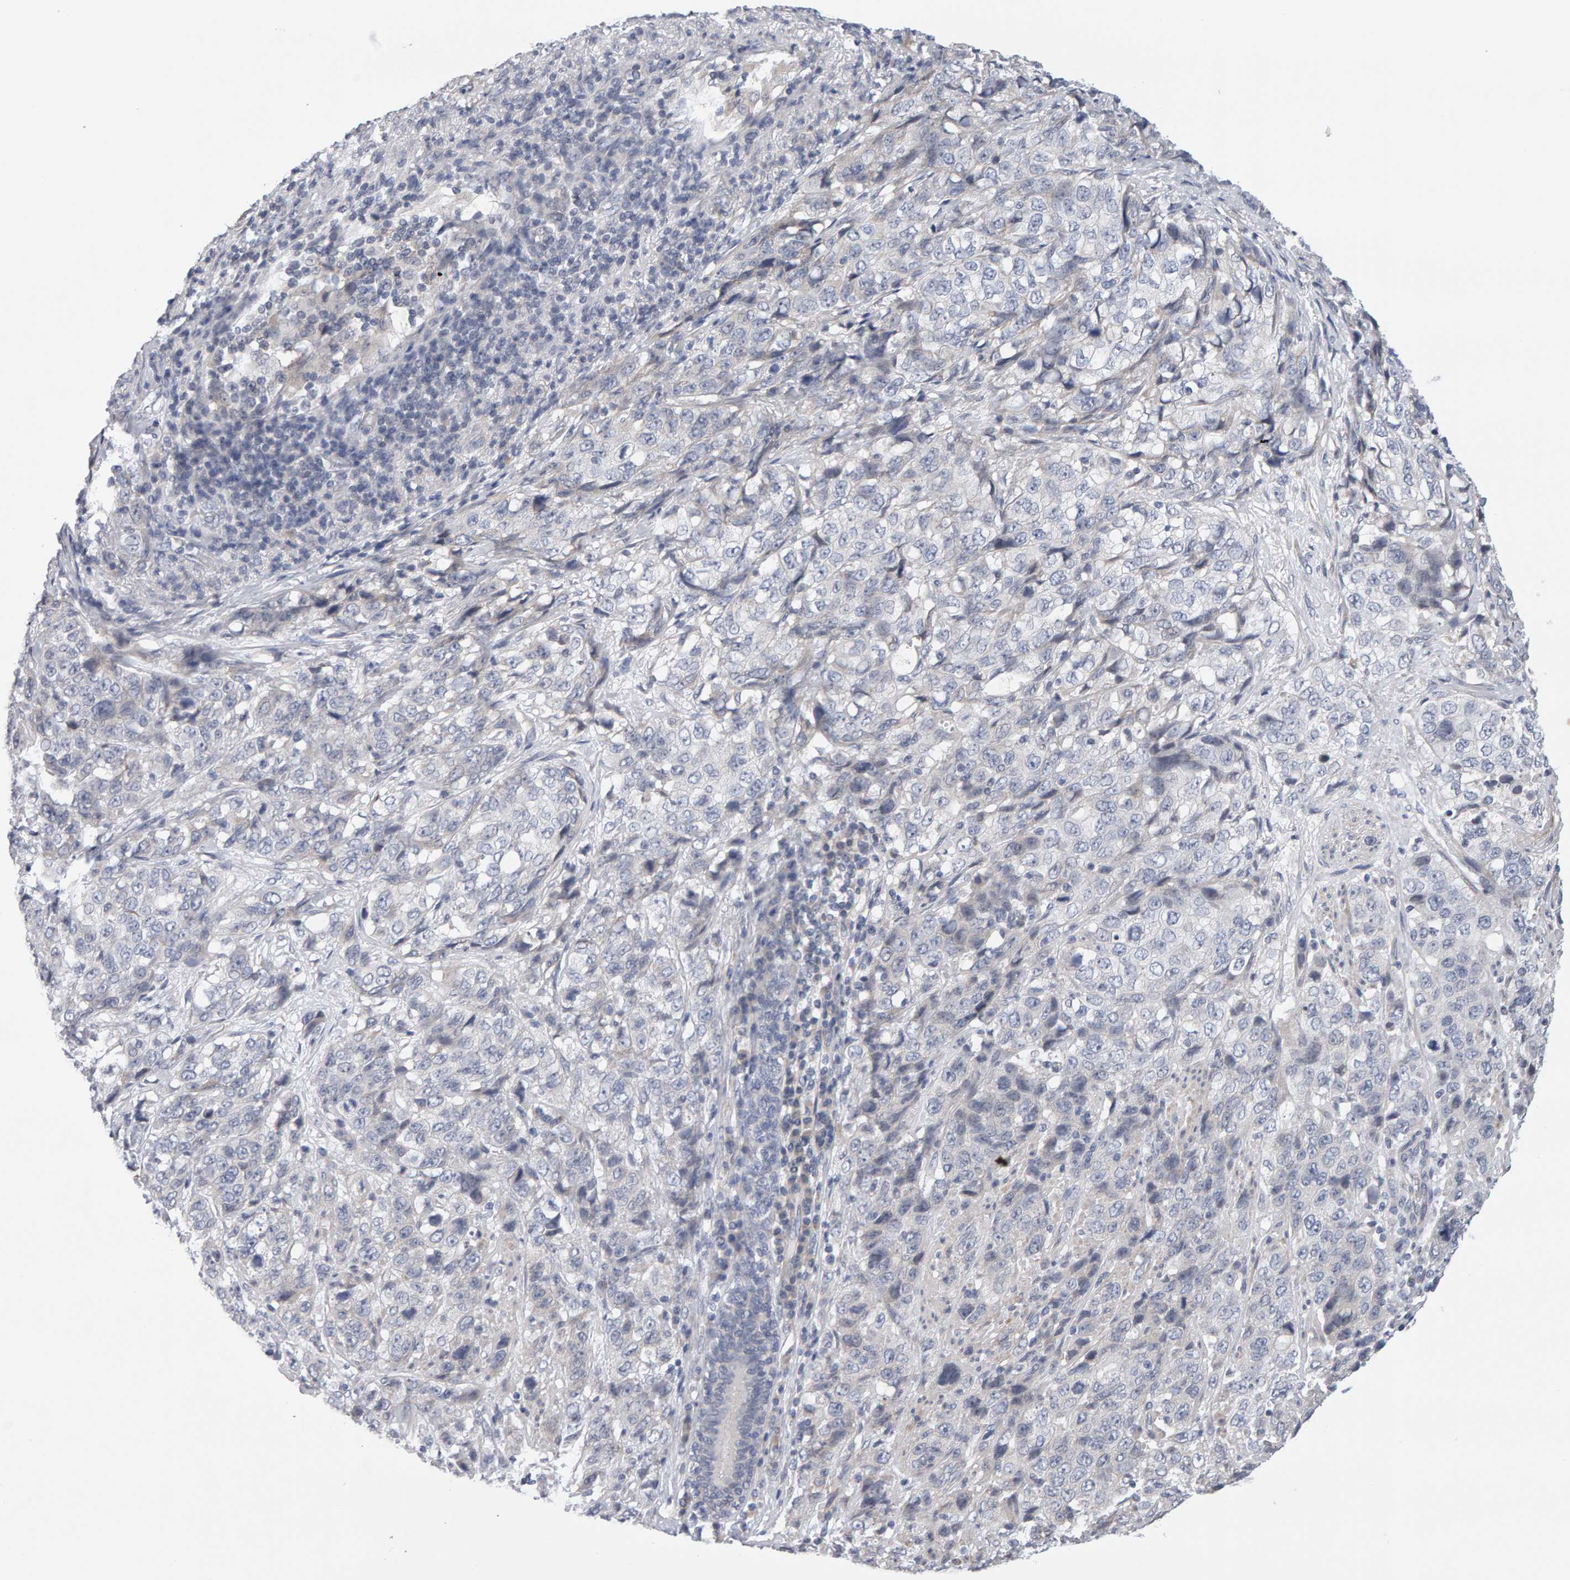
{"staining": {"intensity": "negative", "quantity": "none", "location": "none"}, "tissue": "stomach cancer", "cell_type": "Tumor cells", "image_type": "cancer", "snomed": [{"axis": "morphology", "description": "Adenocarcinoma, NOS"}, {"axis": "topography", "description": "Stomach"}], "caption": "Immunohistochemistry (IHC) photomicrograph of human adenocarcinoma (stomach) stained for a protein (brown), which exhibits no expression in tumor cells.", "gene": "LZTS1", "patient": {"sex": "male", "age": 48}}